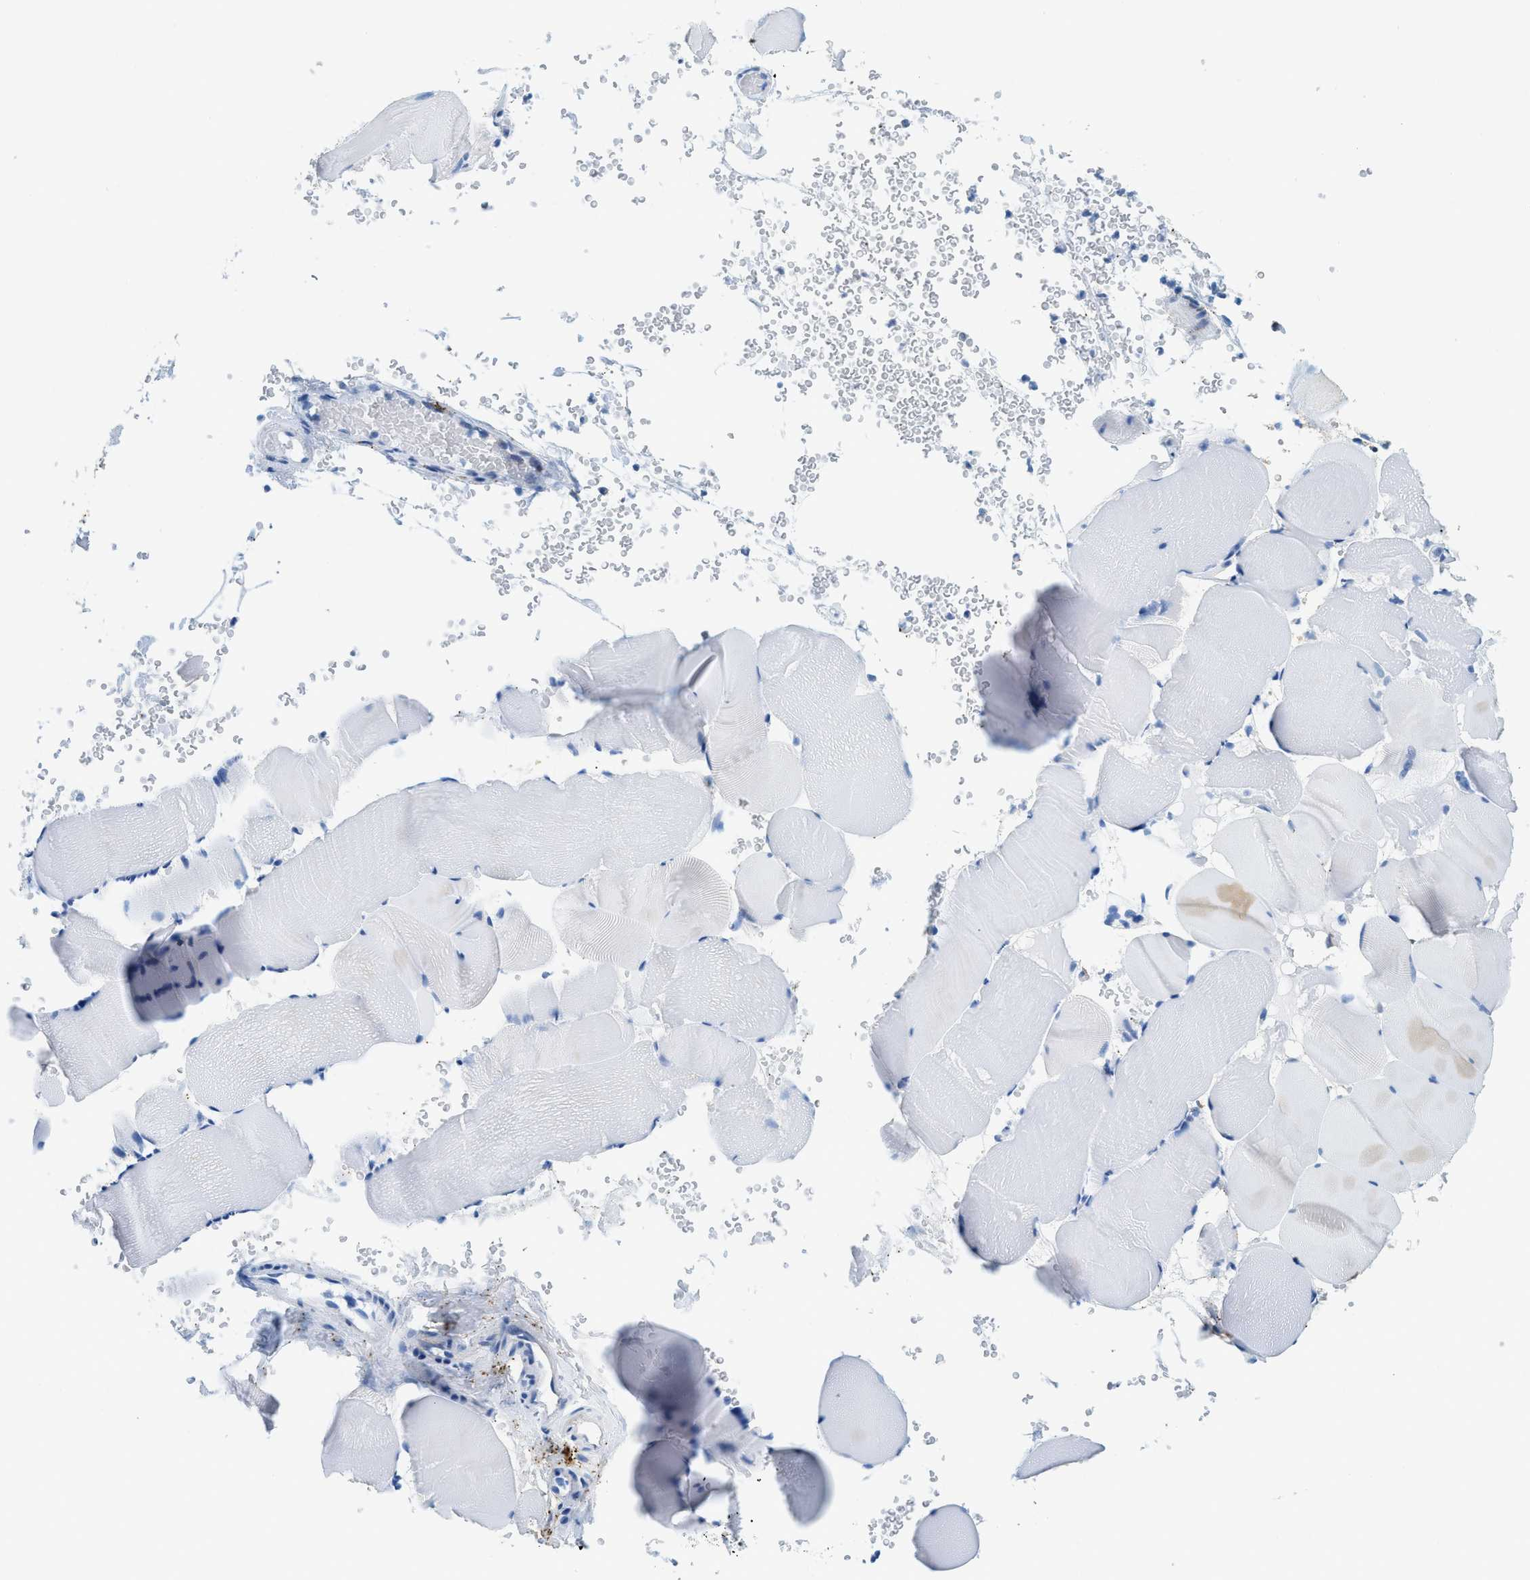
{"staining": {"intensity": "negative", "quantity": "none", "location": "none"}, "tissue": "skeletal muscle", "cell_type": "Myocytes", "image_type": "normal", "snomed": [{"axis": "morphology", "description": "Normal tissue, NOS"}, {"axis": "topography", "description": "Skeletal muscle"}], "caption": "Immunohistochemical staining of unremarkable human skeletal muscle exhibits no significant expression in myocytes. Nuclei are stained in blue.", "gene": "TPSAB1", "patient": {"sex": "male", "age": 62}}